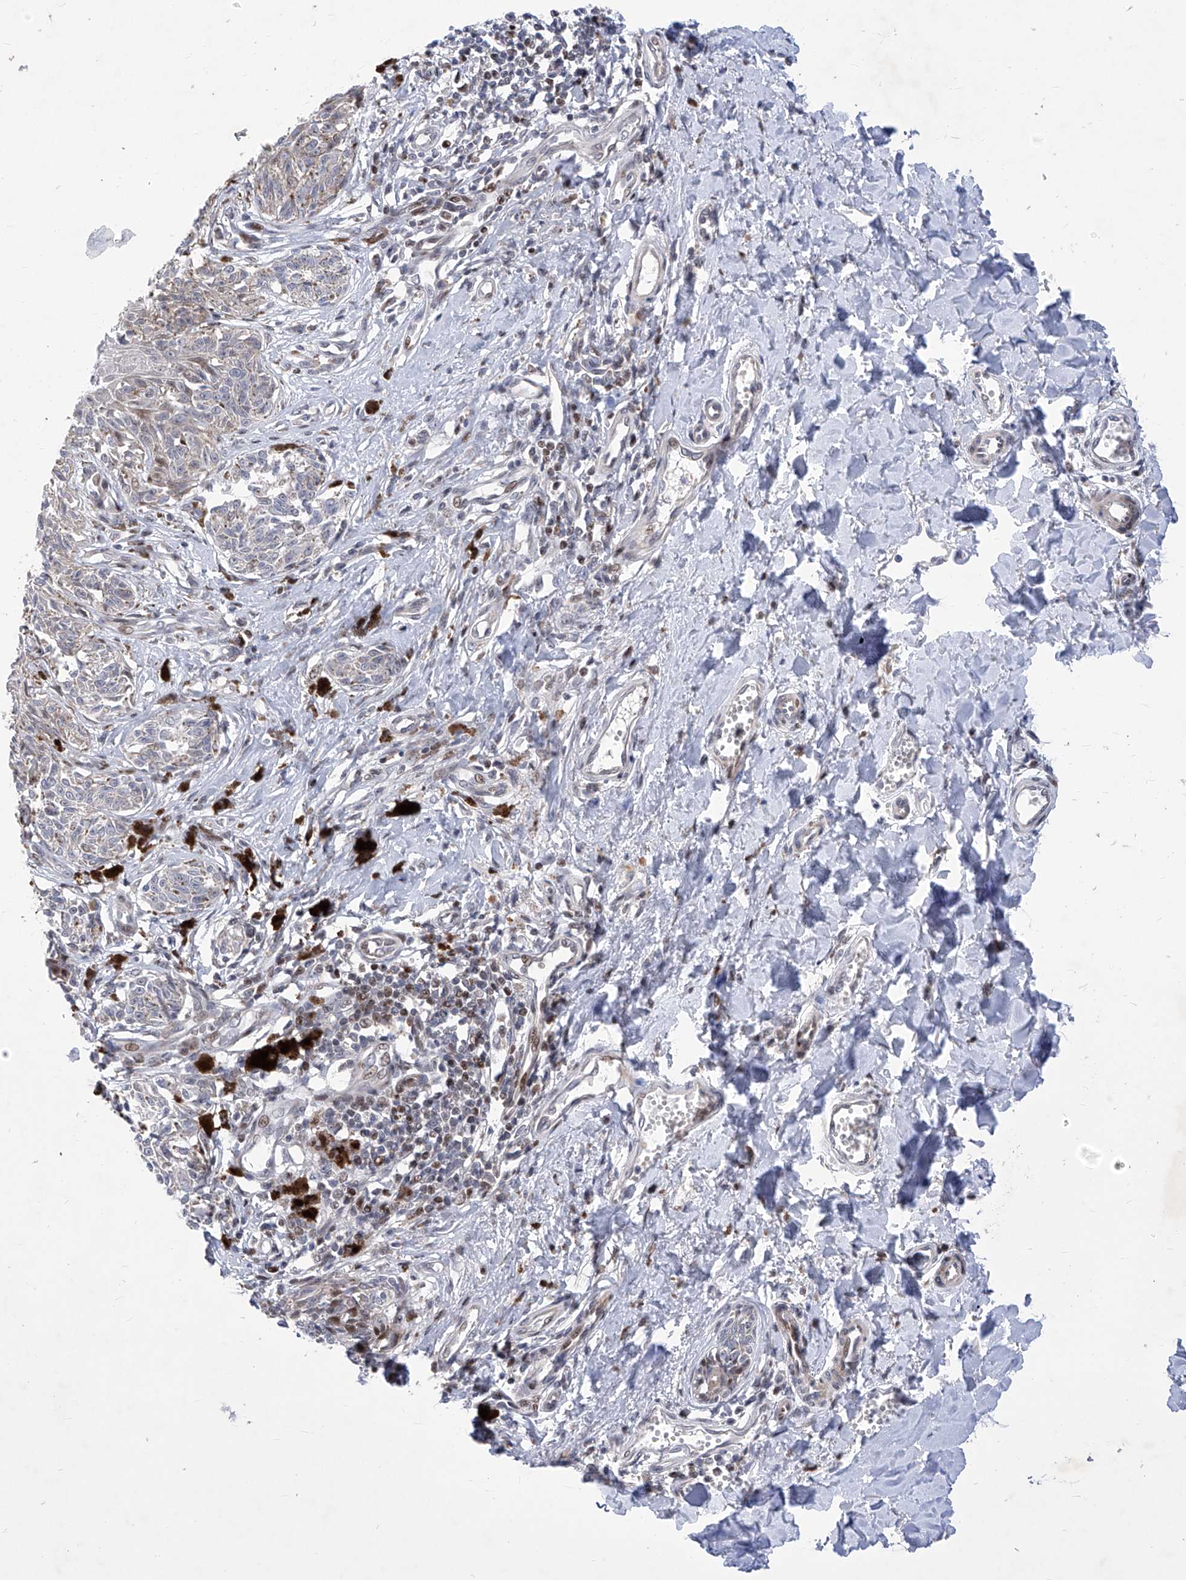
{"staining": {"intensity": "negative", "quantity": "none", "location": "none"}, "tissue": "melanoma", "cell_type": "Tumor cells", "image_type": "cancer", "snomed": [{"axis": "morphology", "description": "Malignant melanoma, NOS"}, {"axis": "topography", "description": "Skin"}], "caption": "A high-resolution micrograph shows immunohistochemistry staining of malignant melanoma, which demonstrates no significant staining in tumor cells.", "gene": "NUFIP1", "patient": {"sex": "male", "age": 53}}